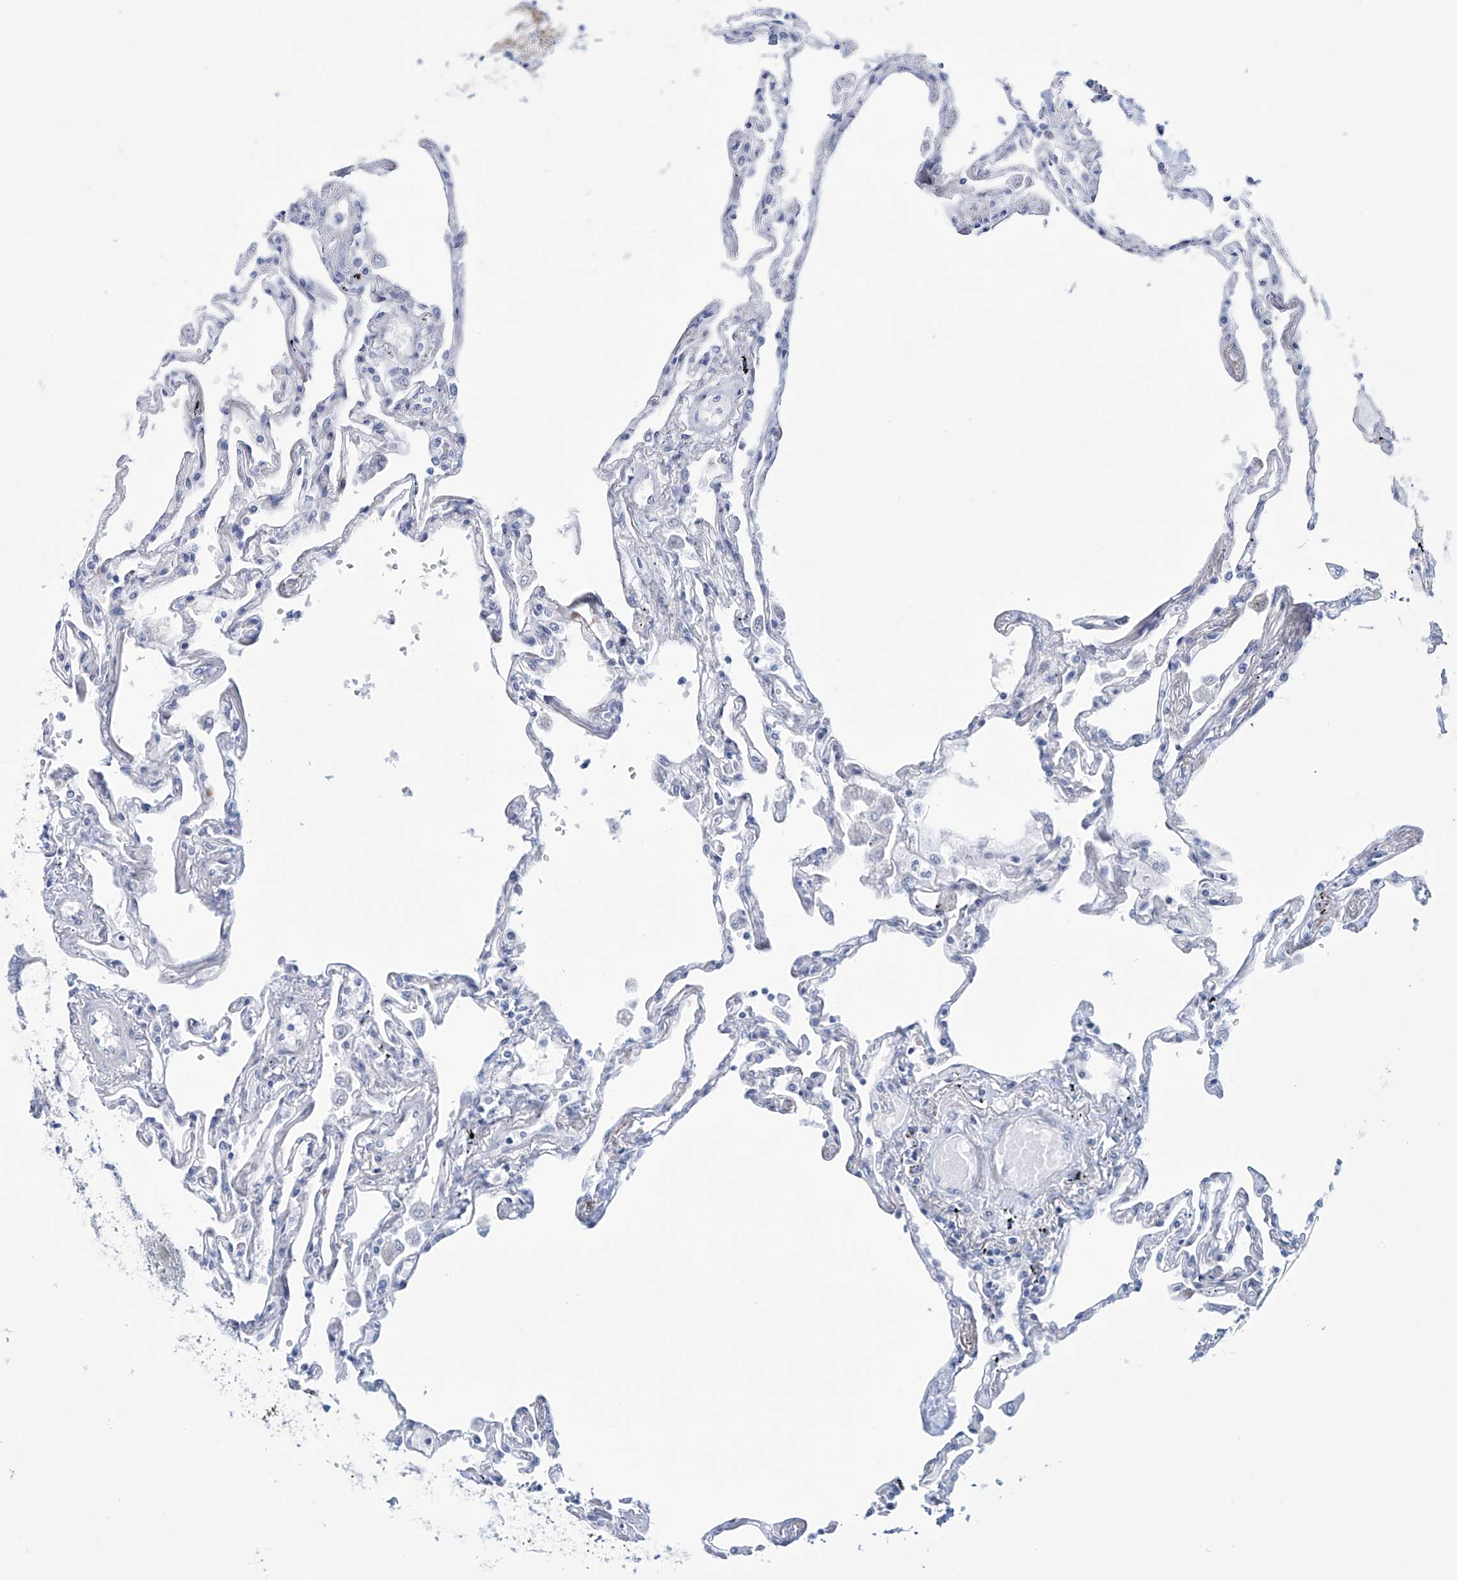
{"staining": {"intensity": "negative", "quantity": "none", "location": "none"}, "tissue": "lung", "cell_type": "Alveolar cells", "image_type": "normal", "snomed": [{"axis": "morphology", "description": "Normal tissue, NOS"}, {"axis": "topography", "description": "Lung"}], "caption": "DAB (3,3'-diaminobenzidine) immunohistochemical staining of benign human lung reveals no significant positivity in alveolar cells.", "gene": "TRIM60", "patient": {"sex": "female", "age": 67}}